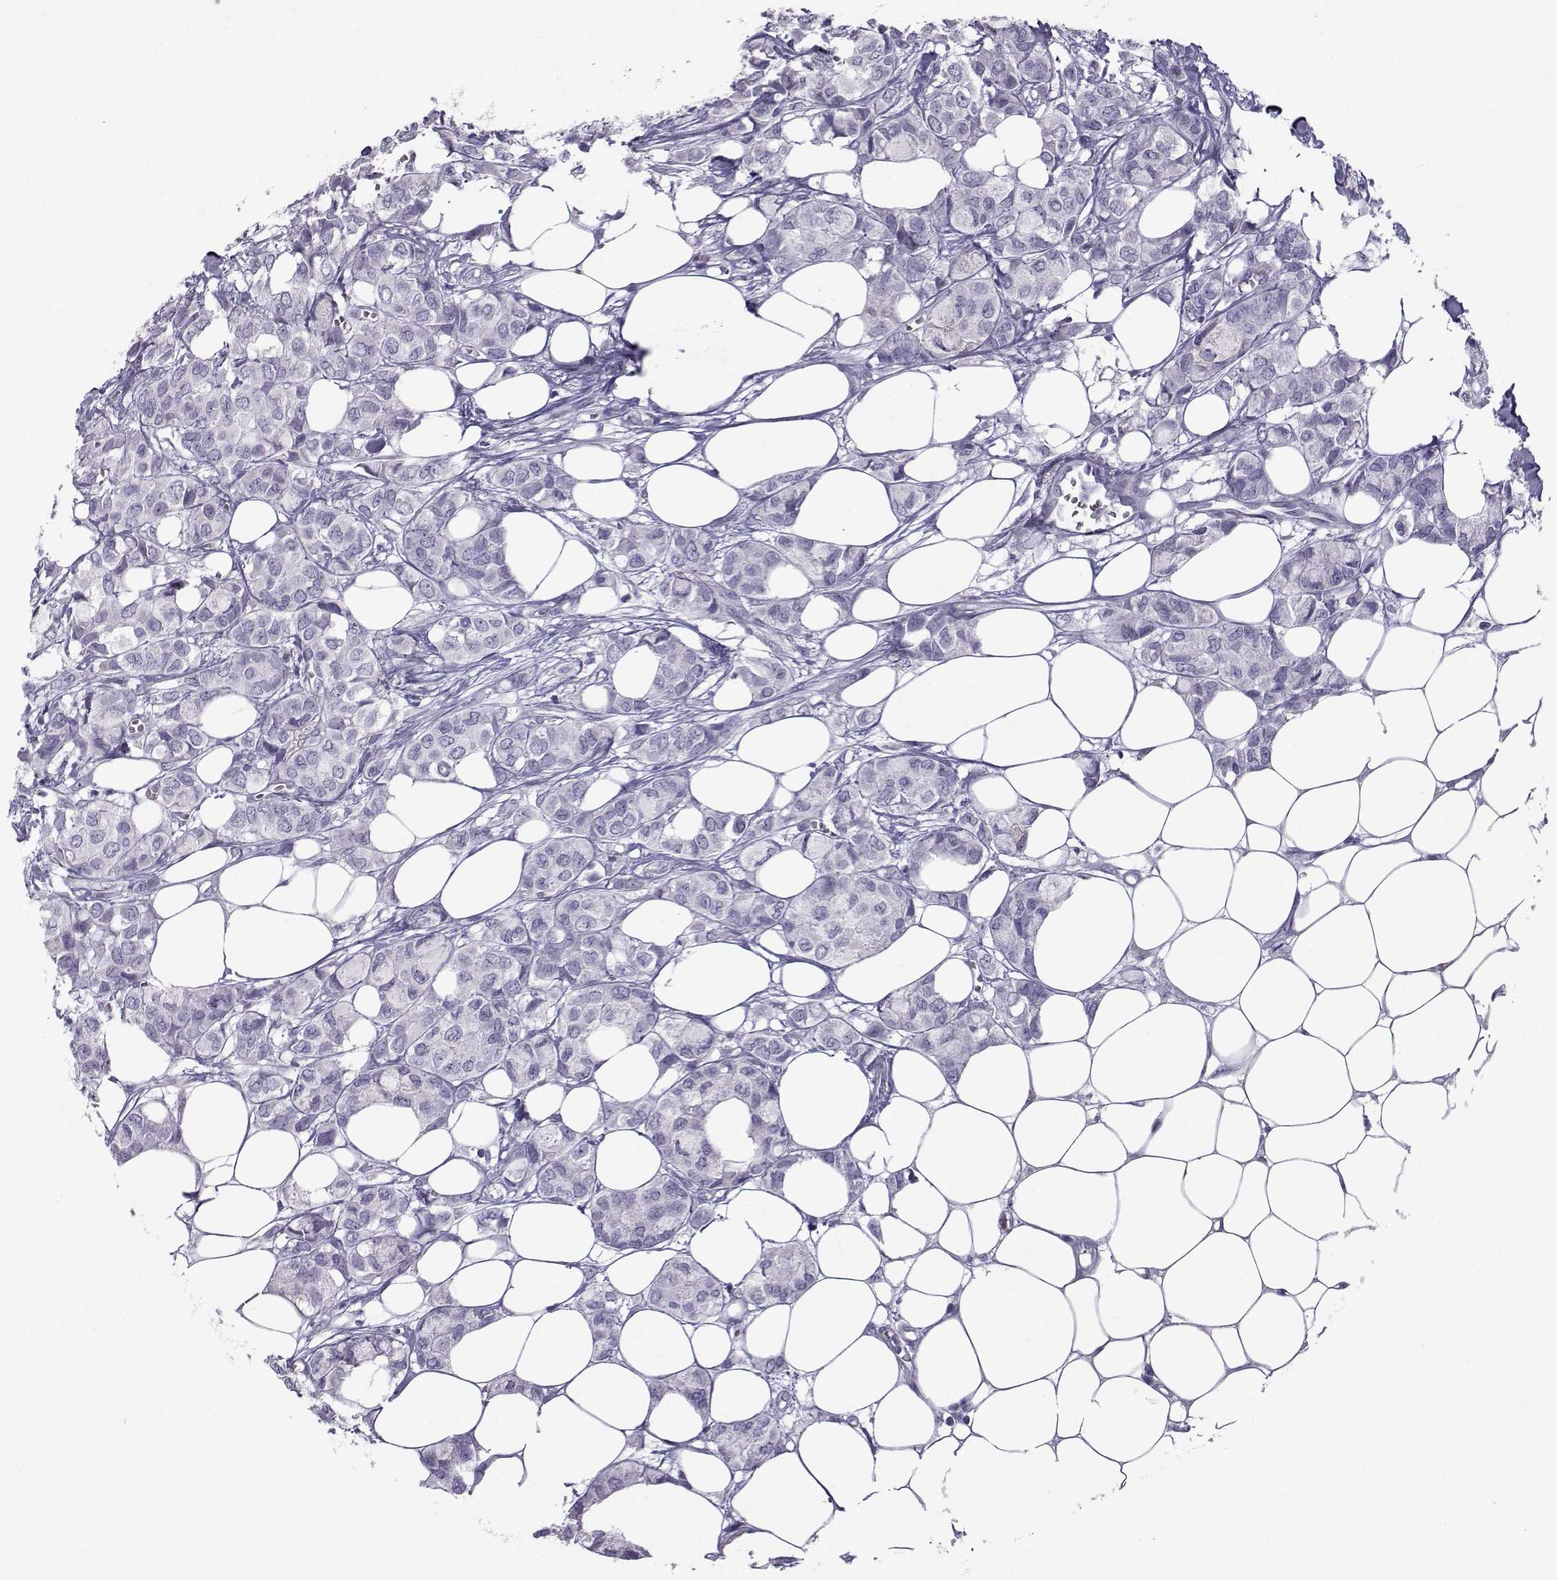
{"staining": {"intensity": "negative", "quantity": "none", "location": "none"}, "tissue": "breast cancer", "cell_type": "Tumor cells", "image_type": "cancer", "snomed": [{"axis": "morphology", "description": "Duct carcinoma"}, {"axis": "topography", "description": "Breast"}], "caption": "Tumor cells show no significant staining in invasive ductal carcinoma (breast).", "gene": "DMRT3", "patient": {"sex": "female", "age": 85}}